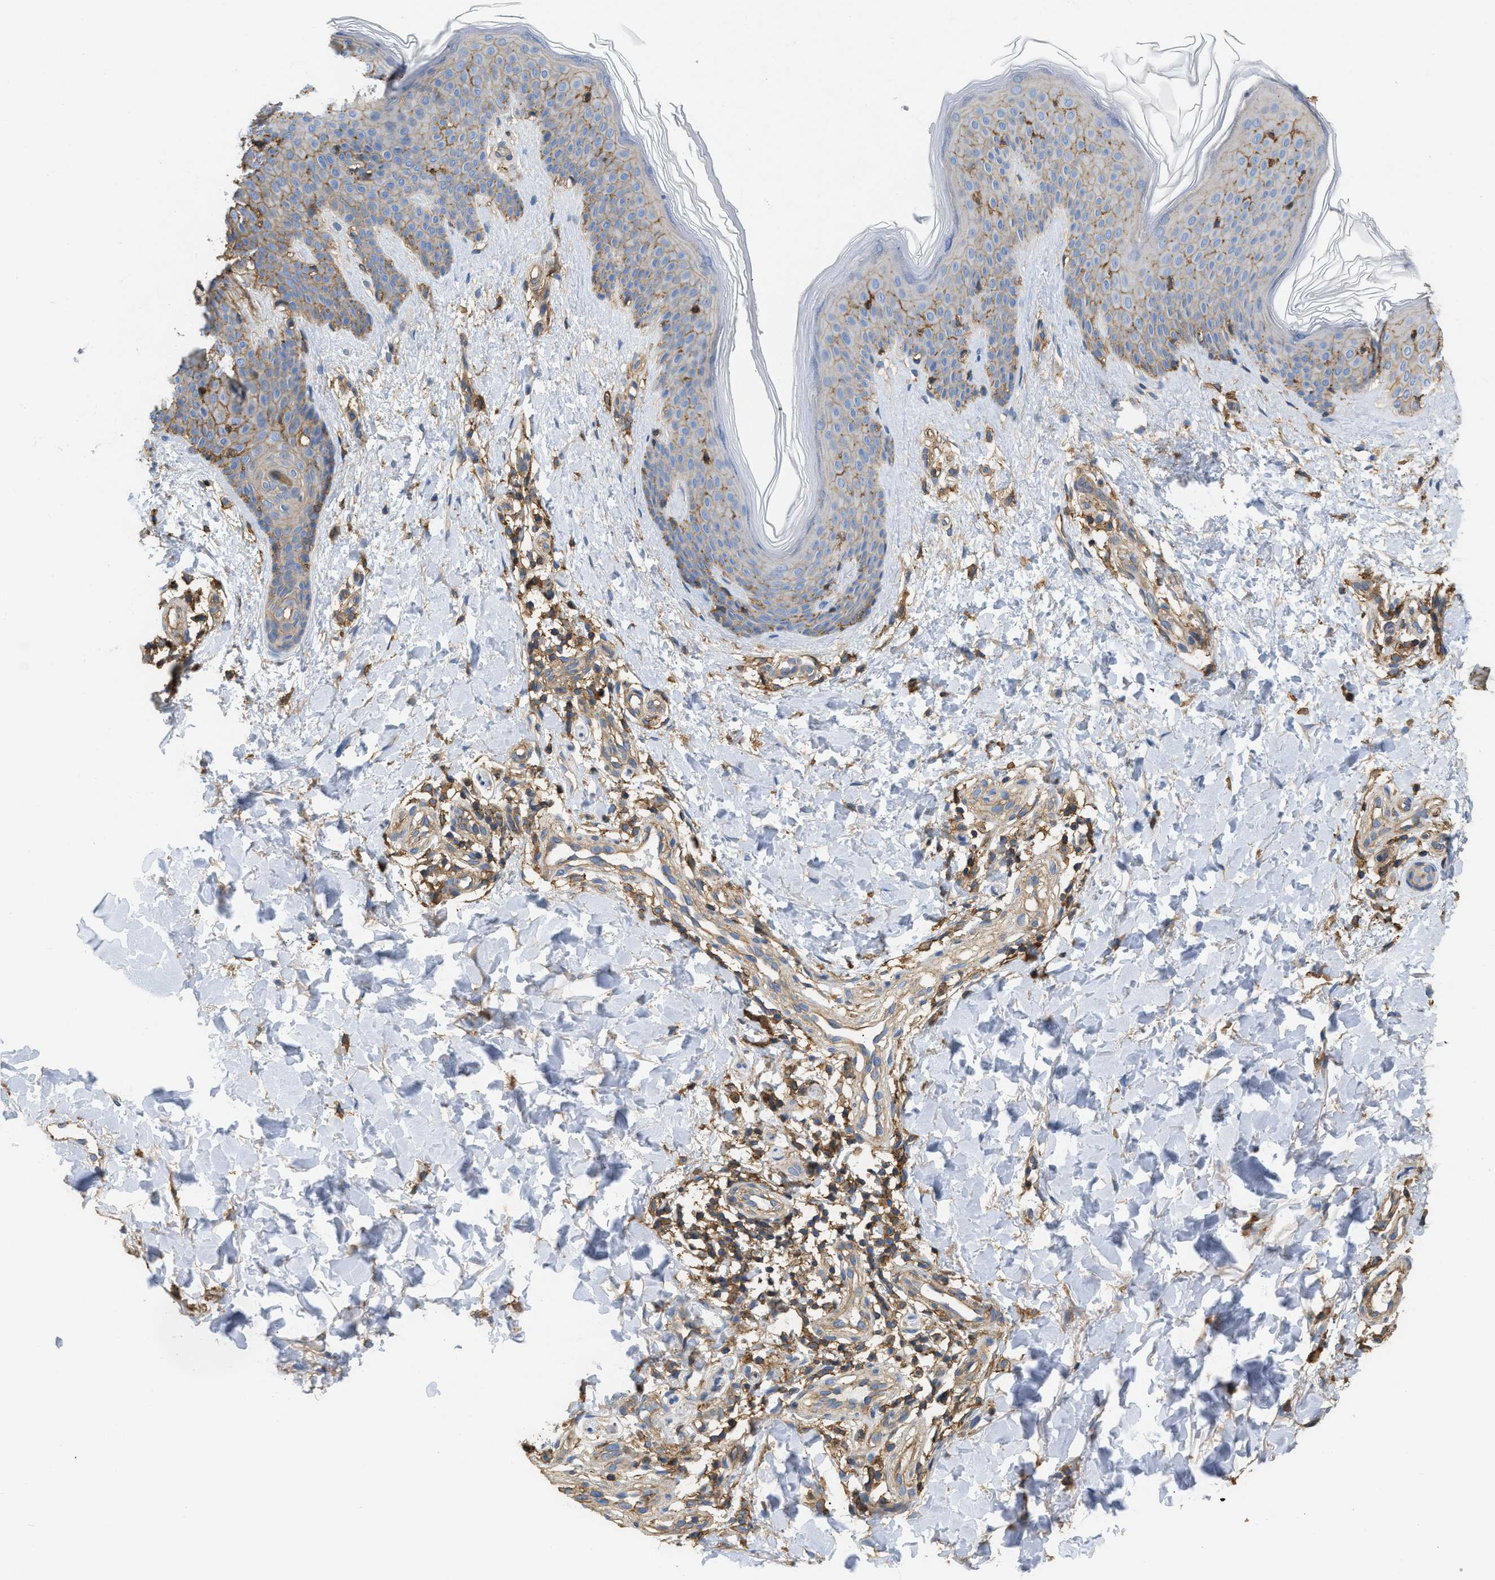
{"staining": {"intensity": "moderate", "quantity": ">75%", "location": "cytoplasmic/membranous"}, "tissue": "skin", "cell_type": "Fibroblasts", "image_type": "normal", "snomed": [{"axis": "morphology", "description": "Normal tissue, NOS"}, {"axis": "topography", "description": "Skin"}], "caption": "Immunohistochemistry (IHC) (DAB) staining of unremarkable skin demonstrates moderate cytoplasmic/membranous protein expression in approximately >75% of fibroblasts.", "gene": "GNB4", "patient": {"sex": "male", "age": 41}}